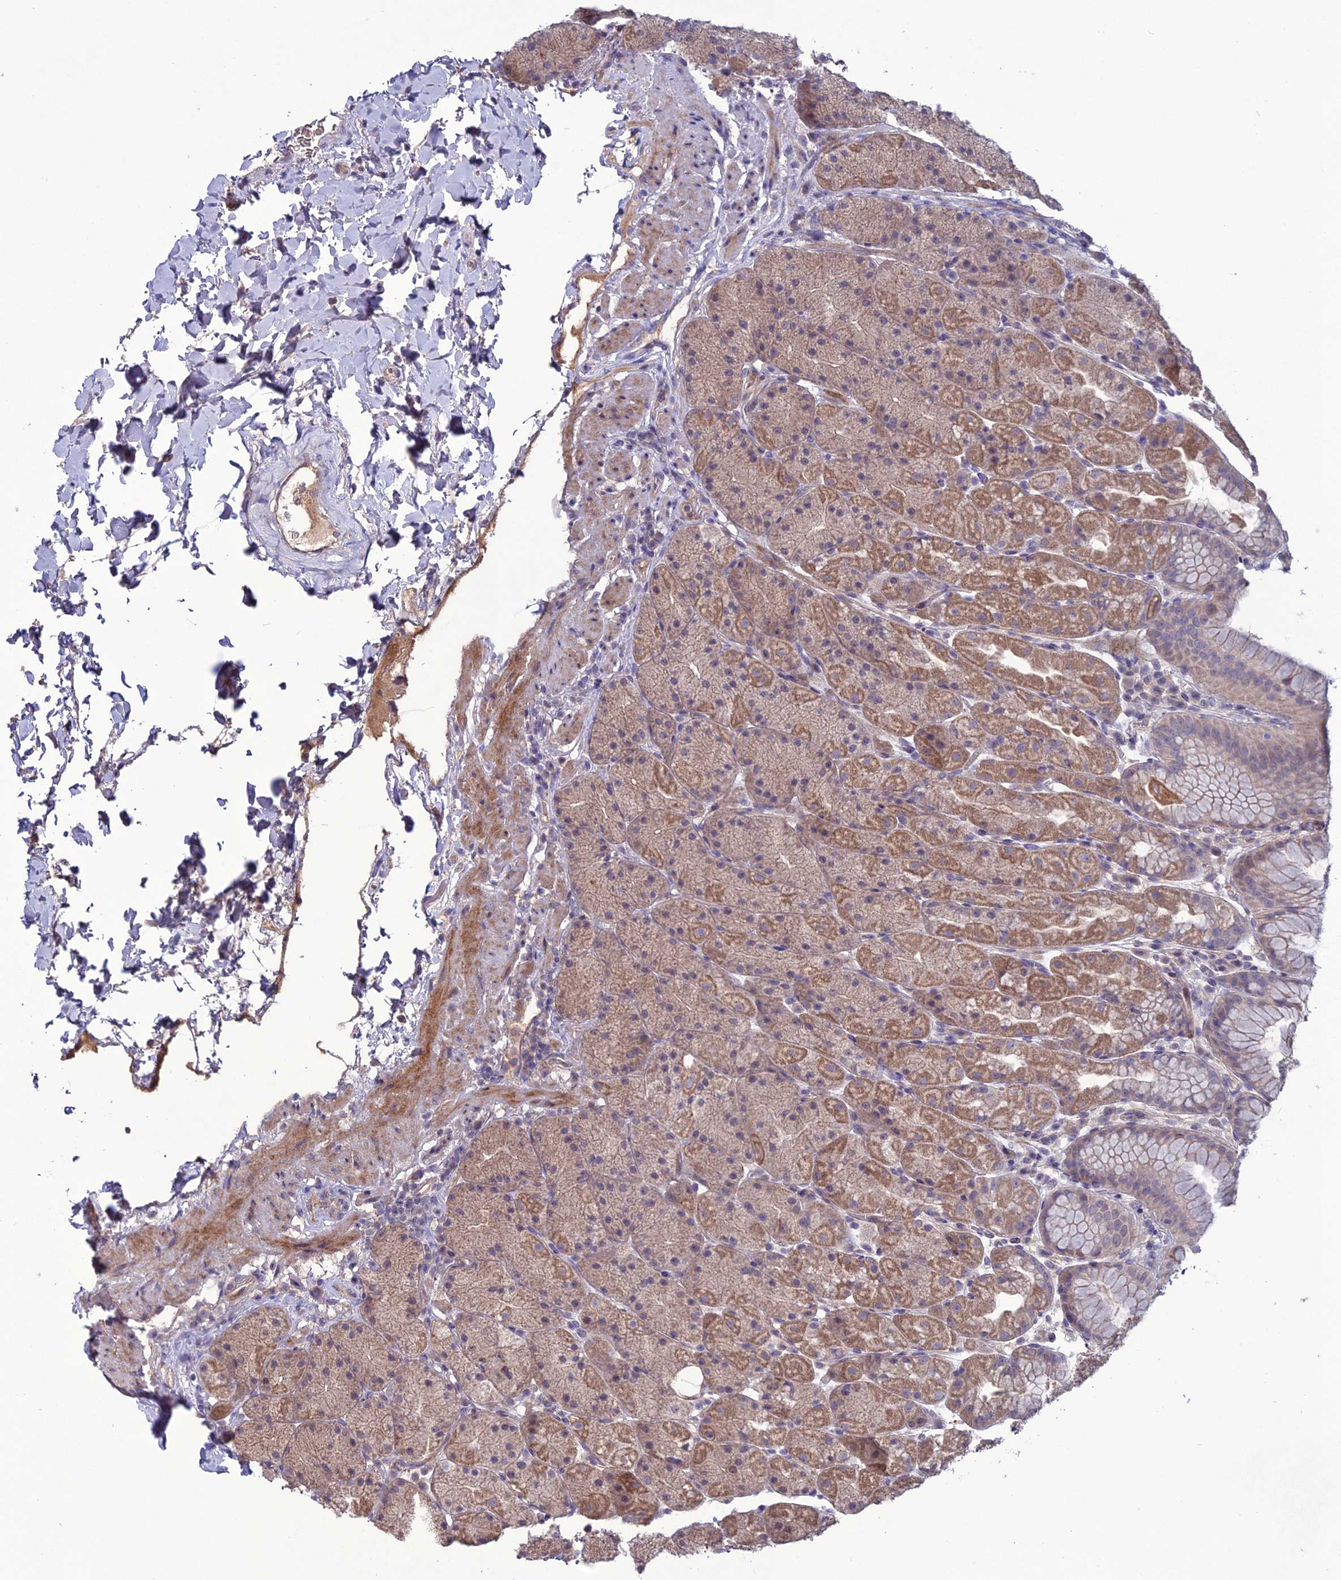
{"staining": {"intensity": "moderate", "quantity": ">75%", "location": "cytoplasmic/membranous"}, "tissue": "stomach", "cell_type": "Glandular cells", "image_type": "normal", "snomed": [{"axis": "morphology", "description": "Normal tissue, NOS"}, {"axis": "topography", "description": "Stomach, upper"}, {"axis": "topography", "description": "Stomach, lower"}], "caption": "Immunohistochemistry (IHC) of unremarkable stomach demonstrates medium levels of moderate cytoplasmic/membranous expression in about >75% of glandular cells.", "gene": "C2orf76", "patient": {"sex": "male", "age": 67}}